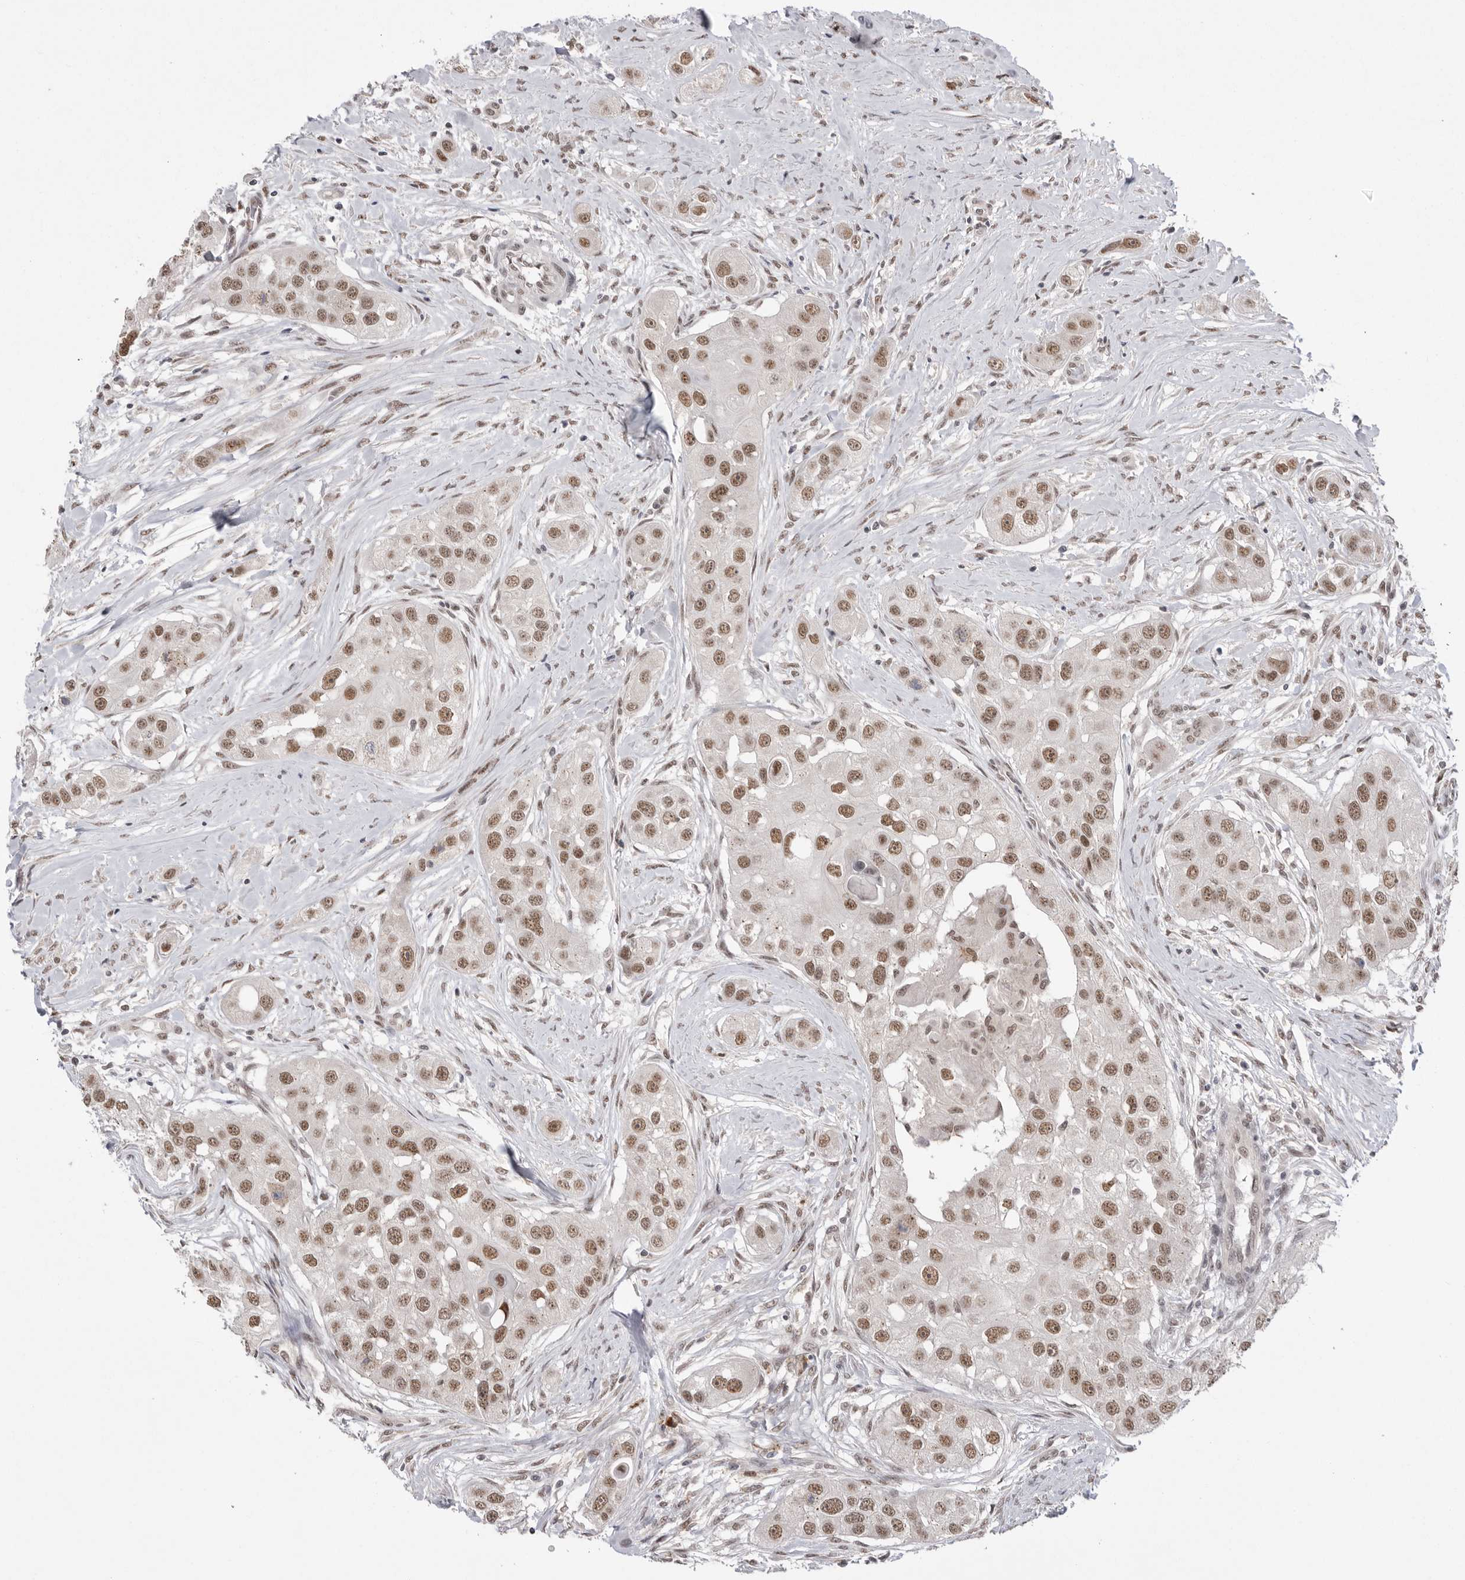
{"staining": {"intensity": "moderate", "quantity": ">75%", "location": "nuclear"}, "tissue": "head and neck cancer", "cell_type": "Tumor cells", "image_type": "cancer", "snomed": [{"axis": "morphology", "description": "Normal tissue, NOS"}, {"axis": "morphology", "description": "Squamous cell carcinoma, NOS"}, {"axis": "topography", "description": "Skeletal muscle"}, {"axis": "topography", "description": "Head-Neck"}], "caption": "High-power microscopy captured an immunohistochemistry (IHC) image of head and neck cancer (squamous cell carcinoma), revealing moderate nuclear positivity in about >75% of tumor cells.", "gene": "BCLAF3", "patient": {"sex": "male", "age": 51}}